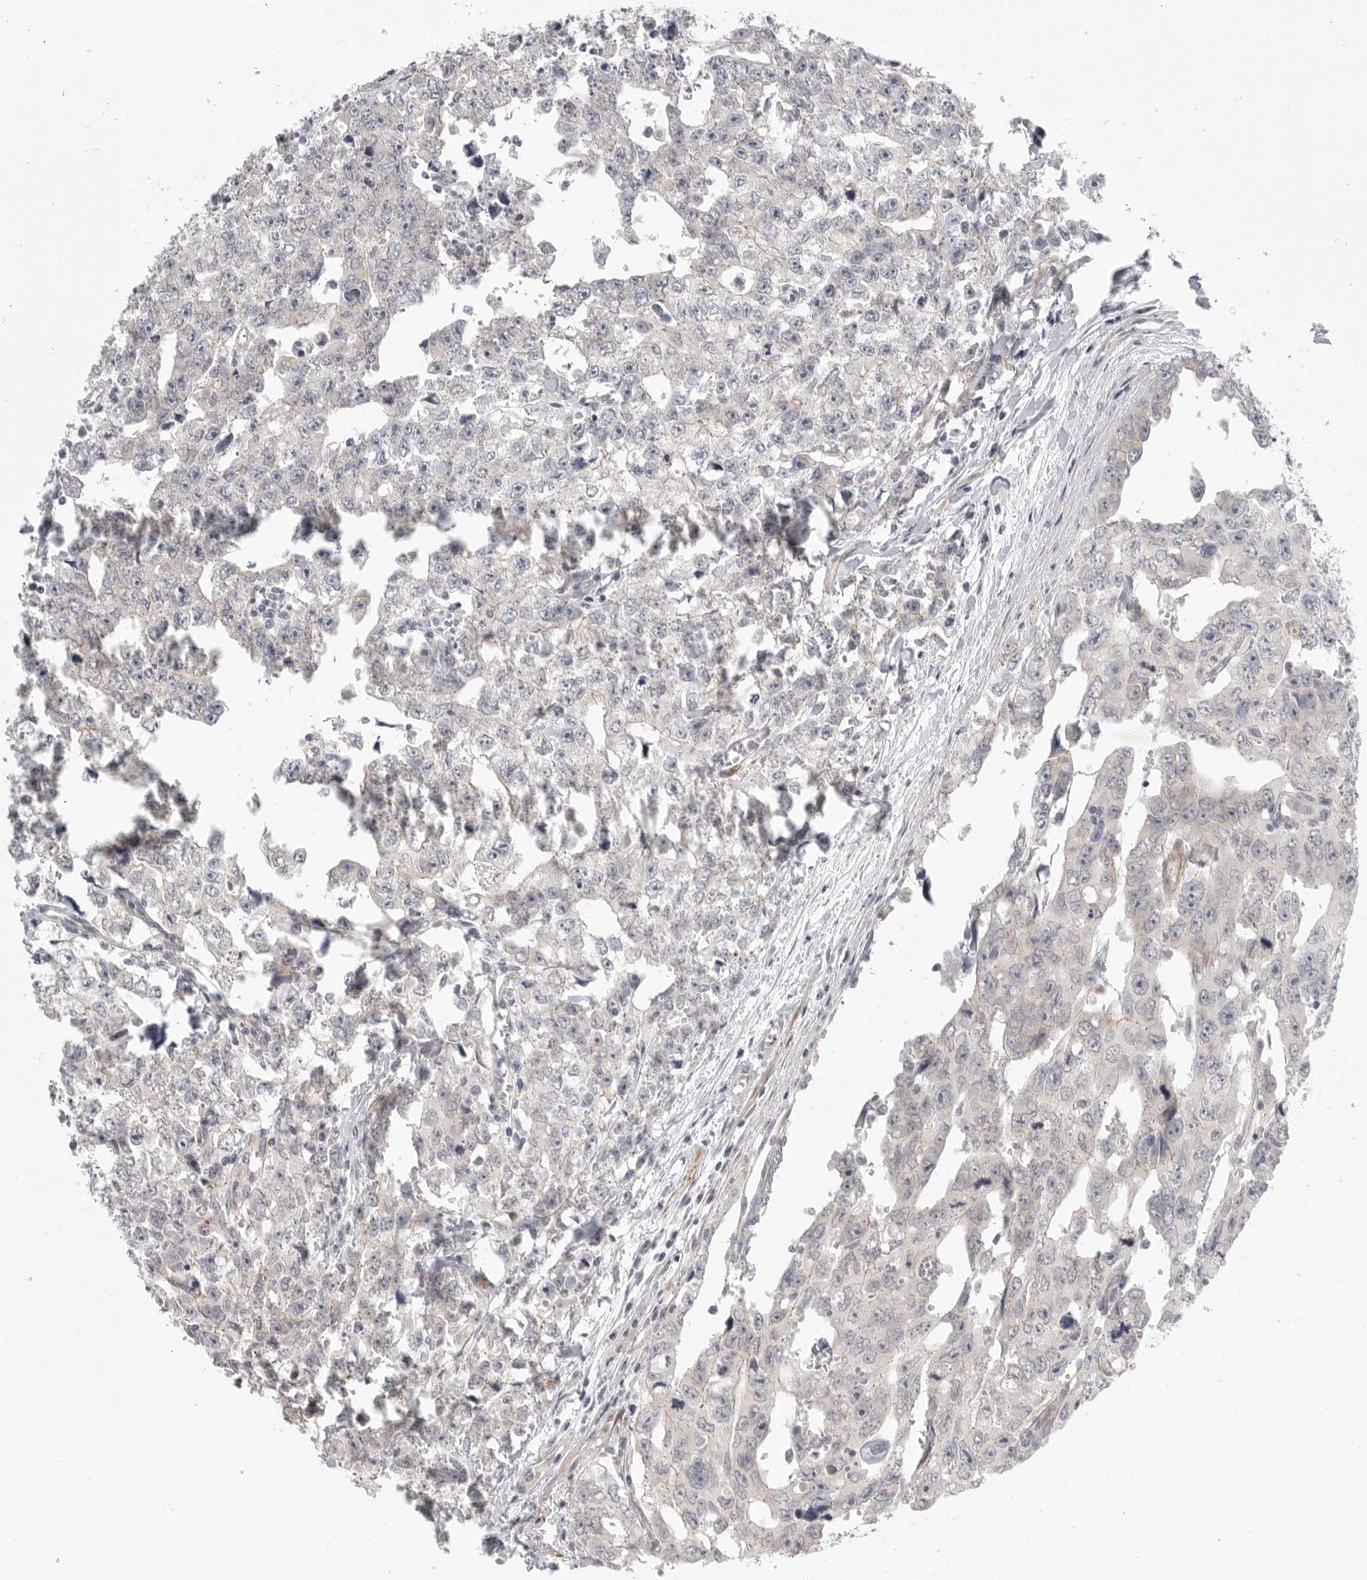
{"staining": {"intensity": "negative", "quantity": "none", "location": "none"}, "tissue": "testis cancer", "cell_type": "Tumor cells", "image_type": "cancer", "snomed": [{"axis": "morphology", "description": "Carcinoma, Embryonal, NOS"}, {"axis": "topography", "description": "Testis"}], "caption": "There is no significant staining in tumor cells of testis cancer (embryonal carcinoma).", "gene": "STAB2", "patient": {"sex": "male", "age": 28}}